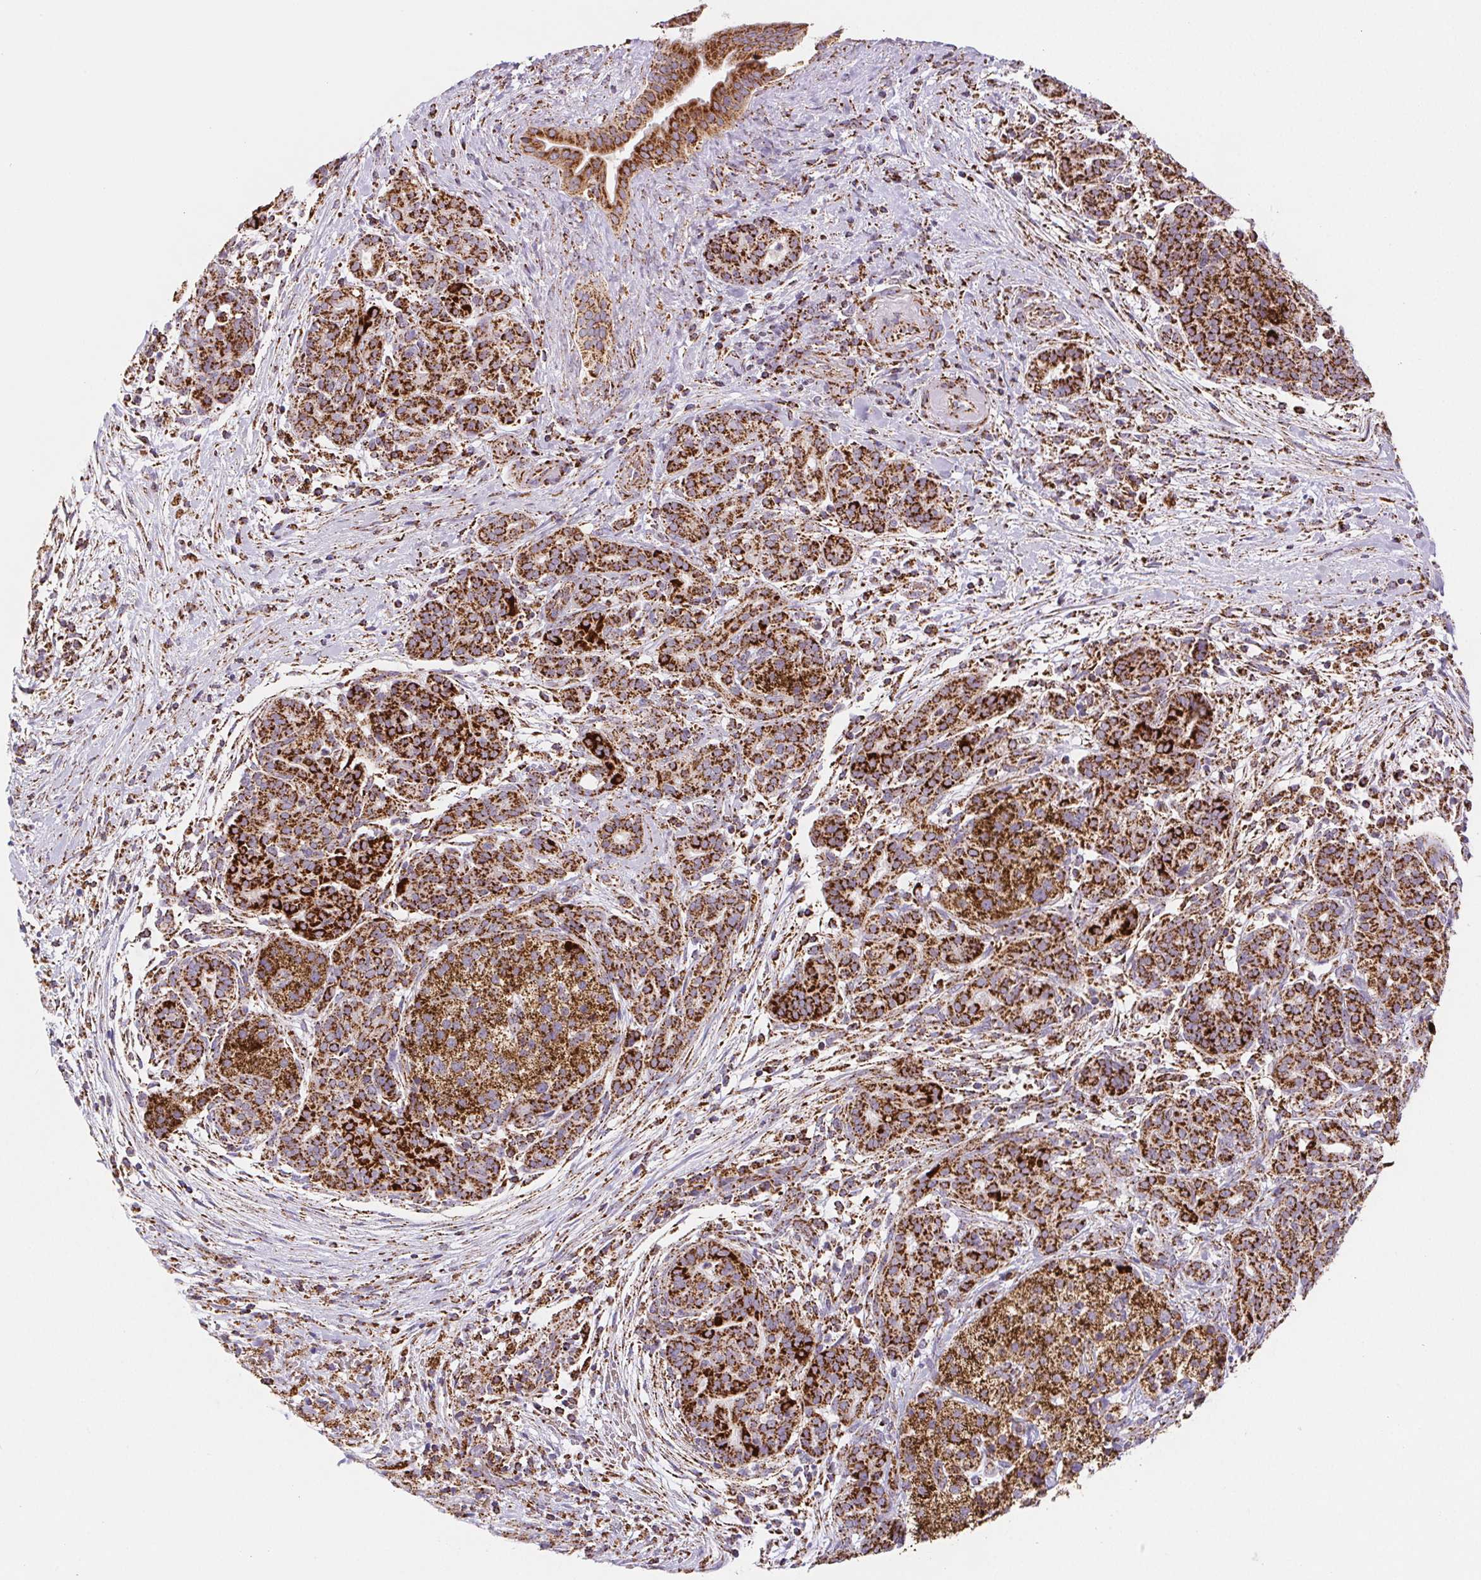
{"staining": {"intensity": "strong", "quantity": ">75%", "location": "cytoplasmic/membranous"}, "tissue": "pancreatic cancer", "cell_type": "Tumor cells", "image_type": "cancer", "snomed": [{"axis": "morphology", "description": "Adenocarcinoma, NOS"}, {"axis": "topography", "description": "Pancreas"}], "caption": "Immunohistochemistry image of human pancreatic cancer stained for a protein (brown), which demonstrates high levels of strong cytoplasmic/membranous staining in about >75% of tumor cells.", "gene": "NIPSNAP2", "patient": {"sex": "male", "age": 44}}